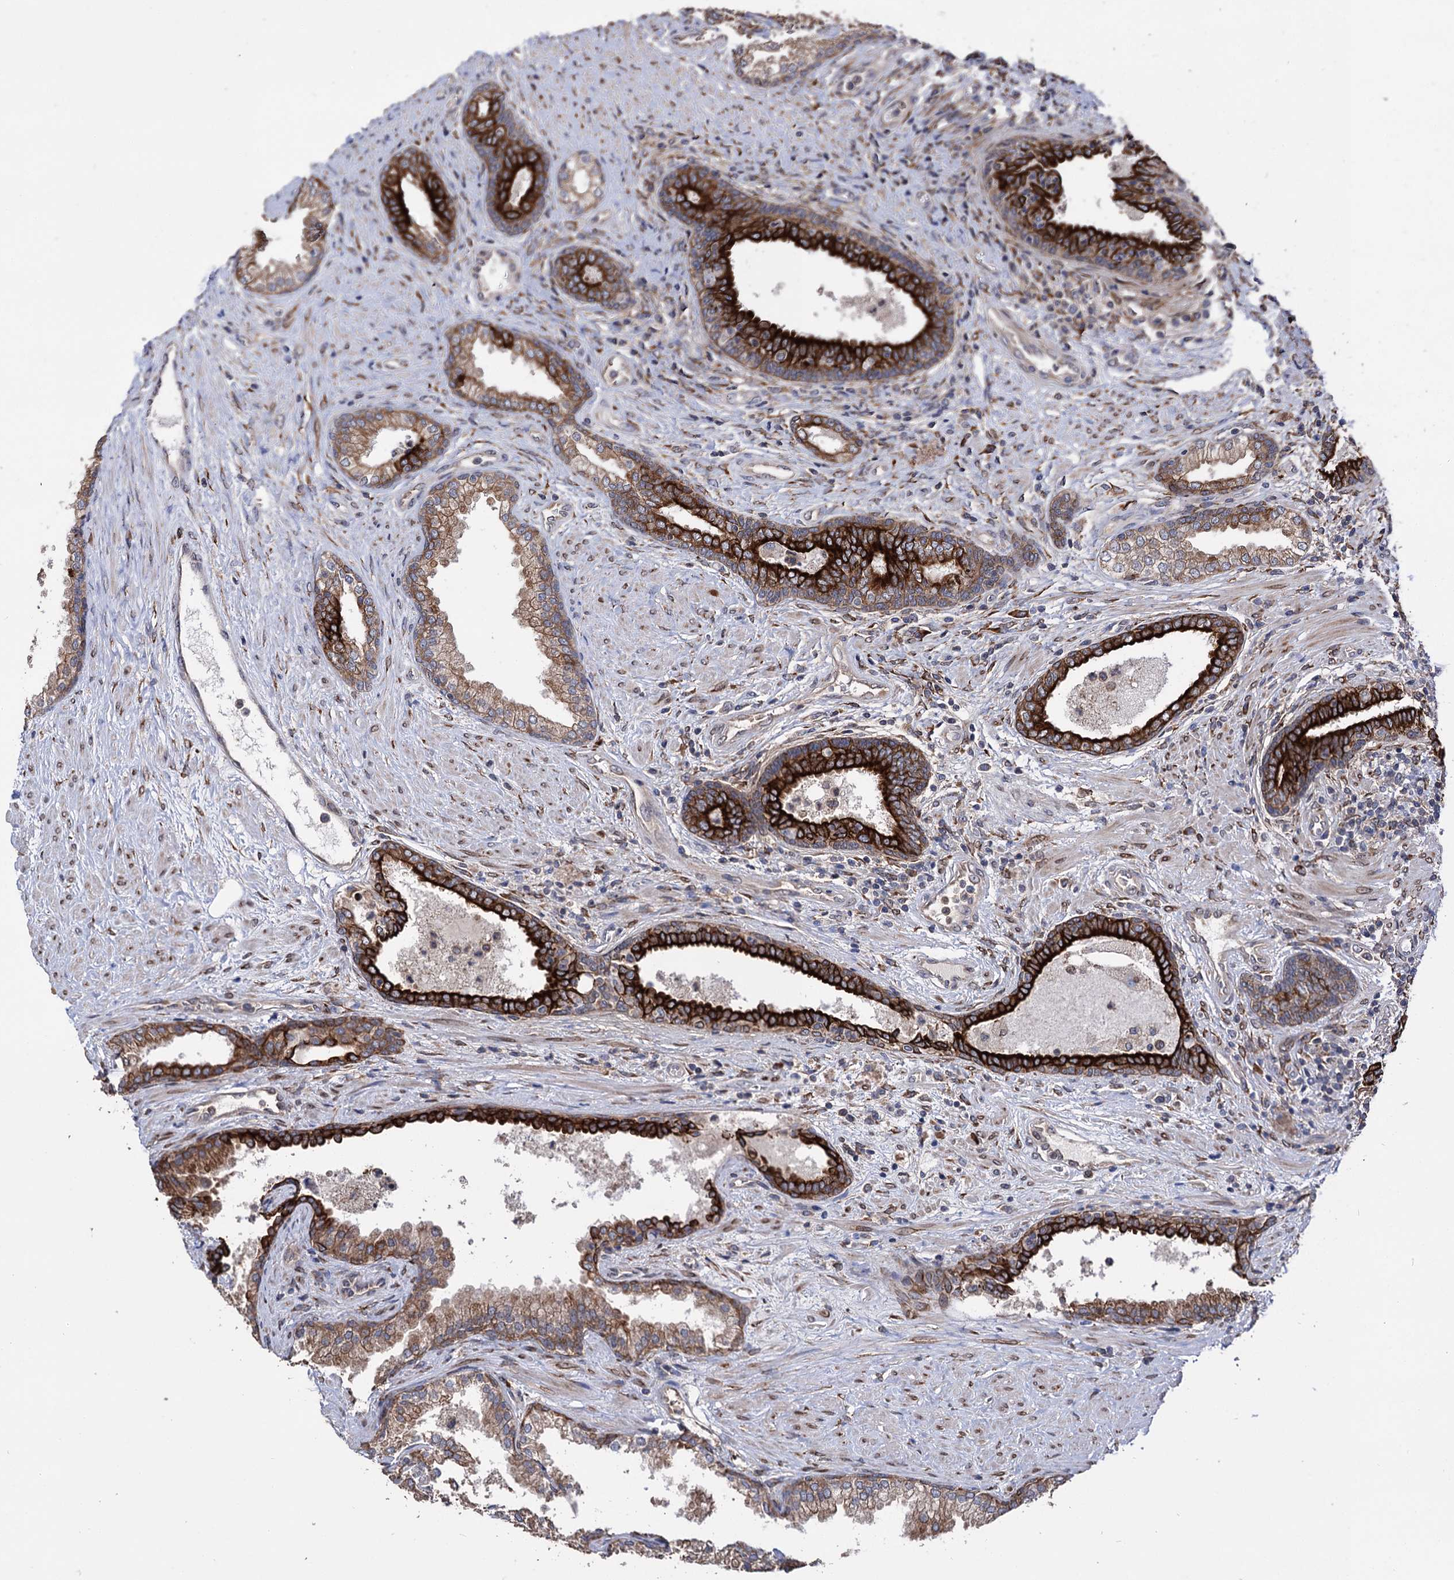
{"staining": {"intensity": "strong", "quantity": ">75%", "location": "cytoplasmic/membranous"}, "tissue": "prostate", "cell_type": "Glandular cells", "image_type": "normal", "snomed": [{"axis": "morphology", "description": "Normal tissue, NOS"}, {"axis": "topography", "description": "Prostate"}], "caption": "Protein positivity by immunohistochemistry shows strong cytoplasmic/membranous expression in about >75% of glandular cells in benign prostate.", "gene": "CDAN1", "patient": {"sex": "male", "age": 76}}